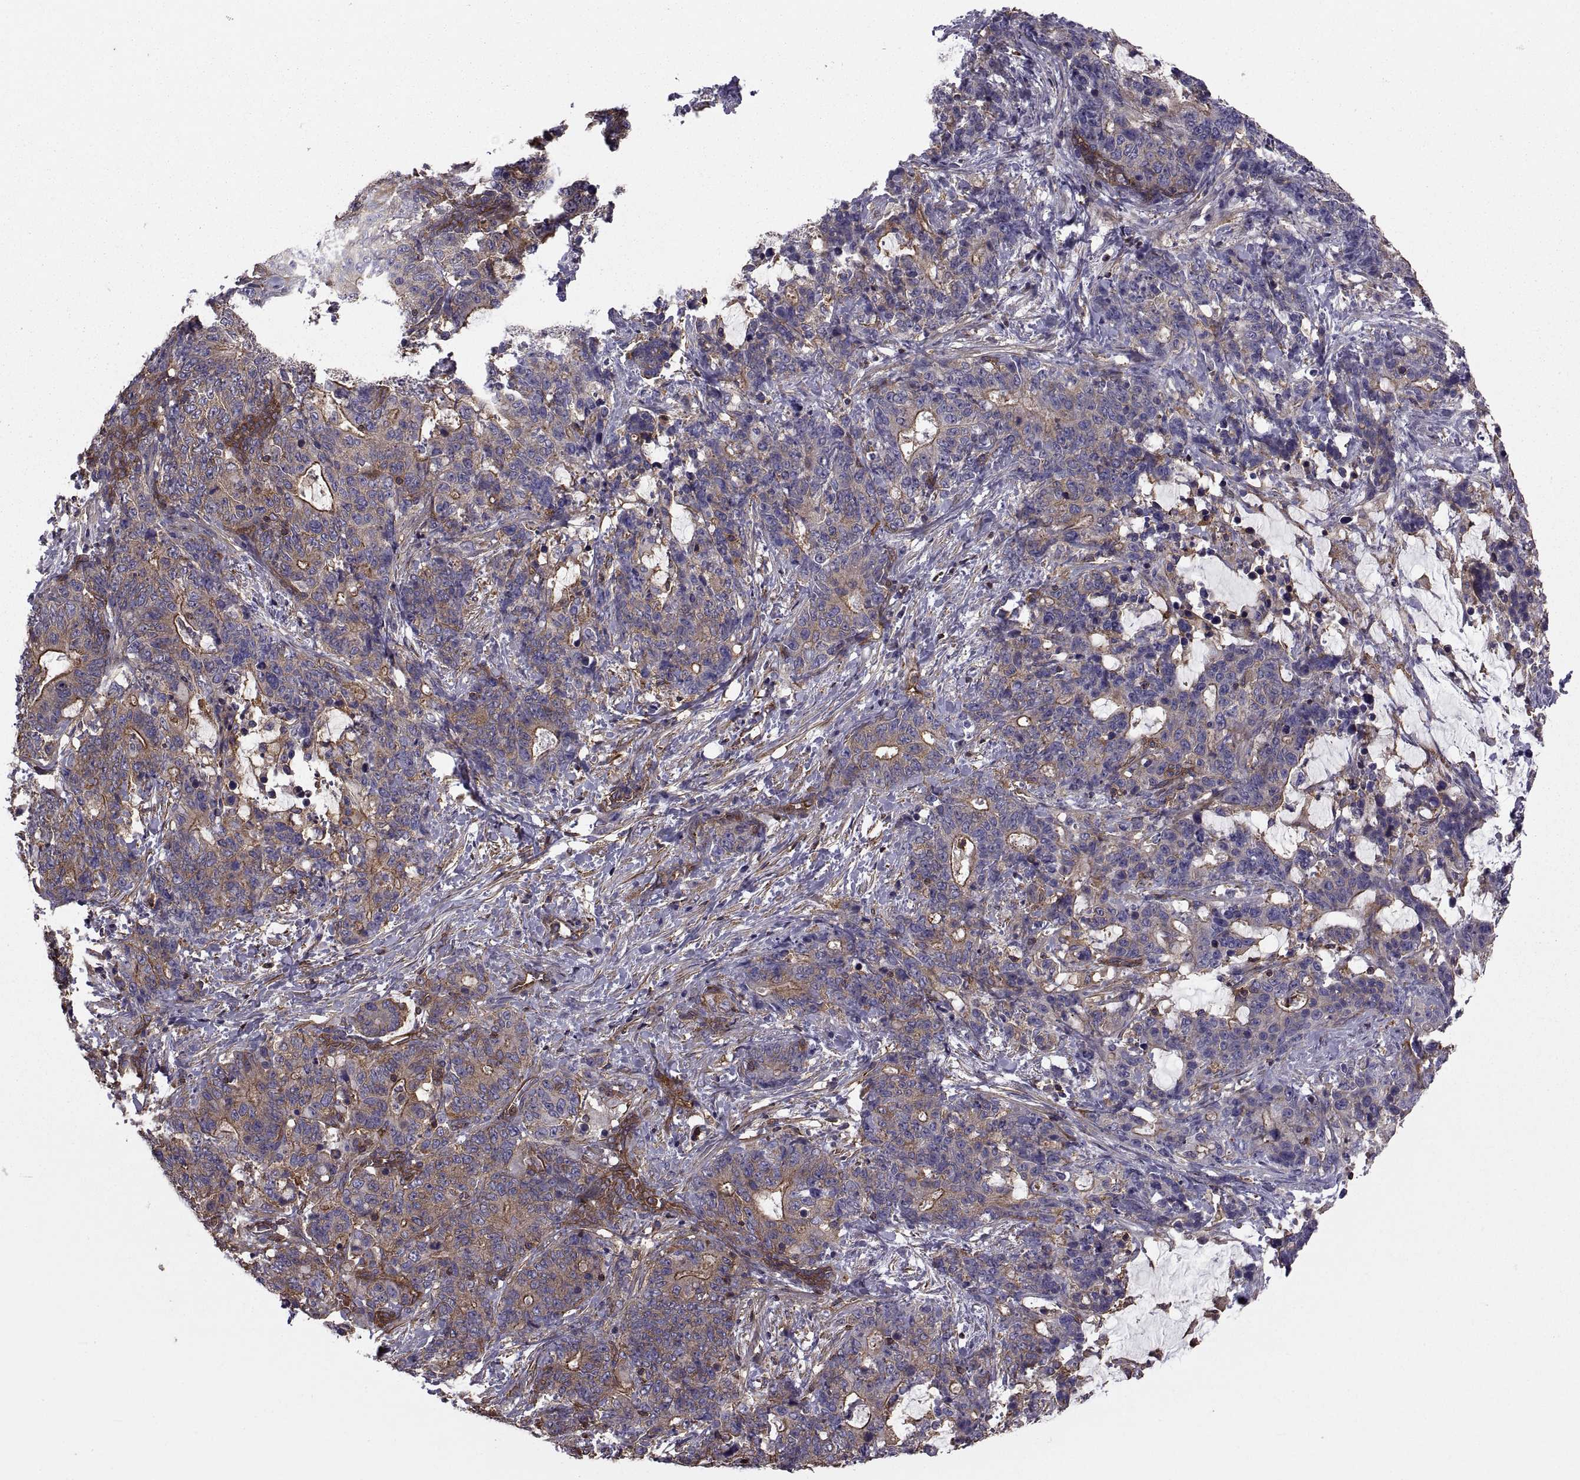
{"staining": {"intensity": "moderate", "quantity": "25%-75%", "location": "cytoplasmic/membranous"}, "tissue": "stomach cancer", "cell_type": "Tumor cells", "image_type": "cancer", "snomed": [{"axis": "morphology", "description": "Normal tissue, NOS"}, {"axis": "morphology", "description": "Adenocarcinoma, NOS"}, {"axis": "topography", "description": "Stomach"}], "caption": "Stomach cancer stained with a brown dye reveals moderate cytoplasmic/membranous positive positivity in approximately 25%-75% of tumor cells.", "gene": "MYH9", "patient": {"sex": "female", "age": 64}}